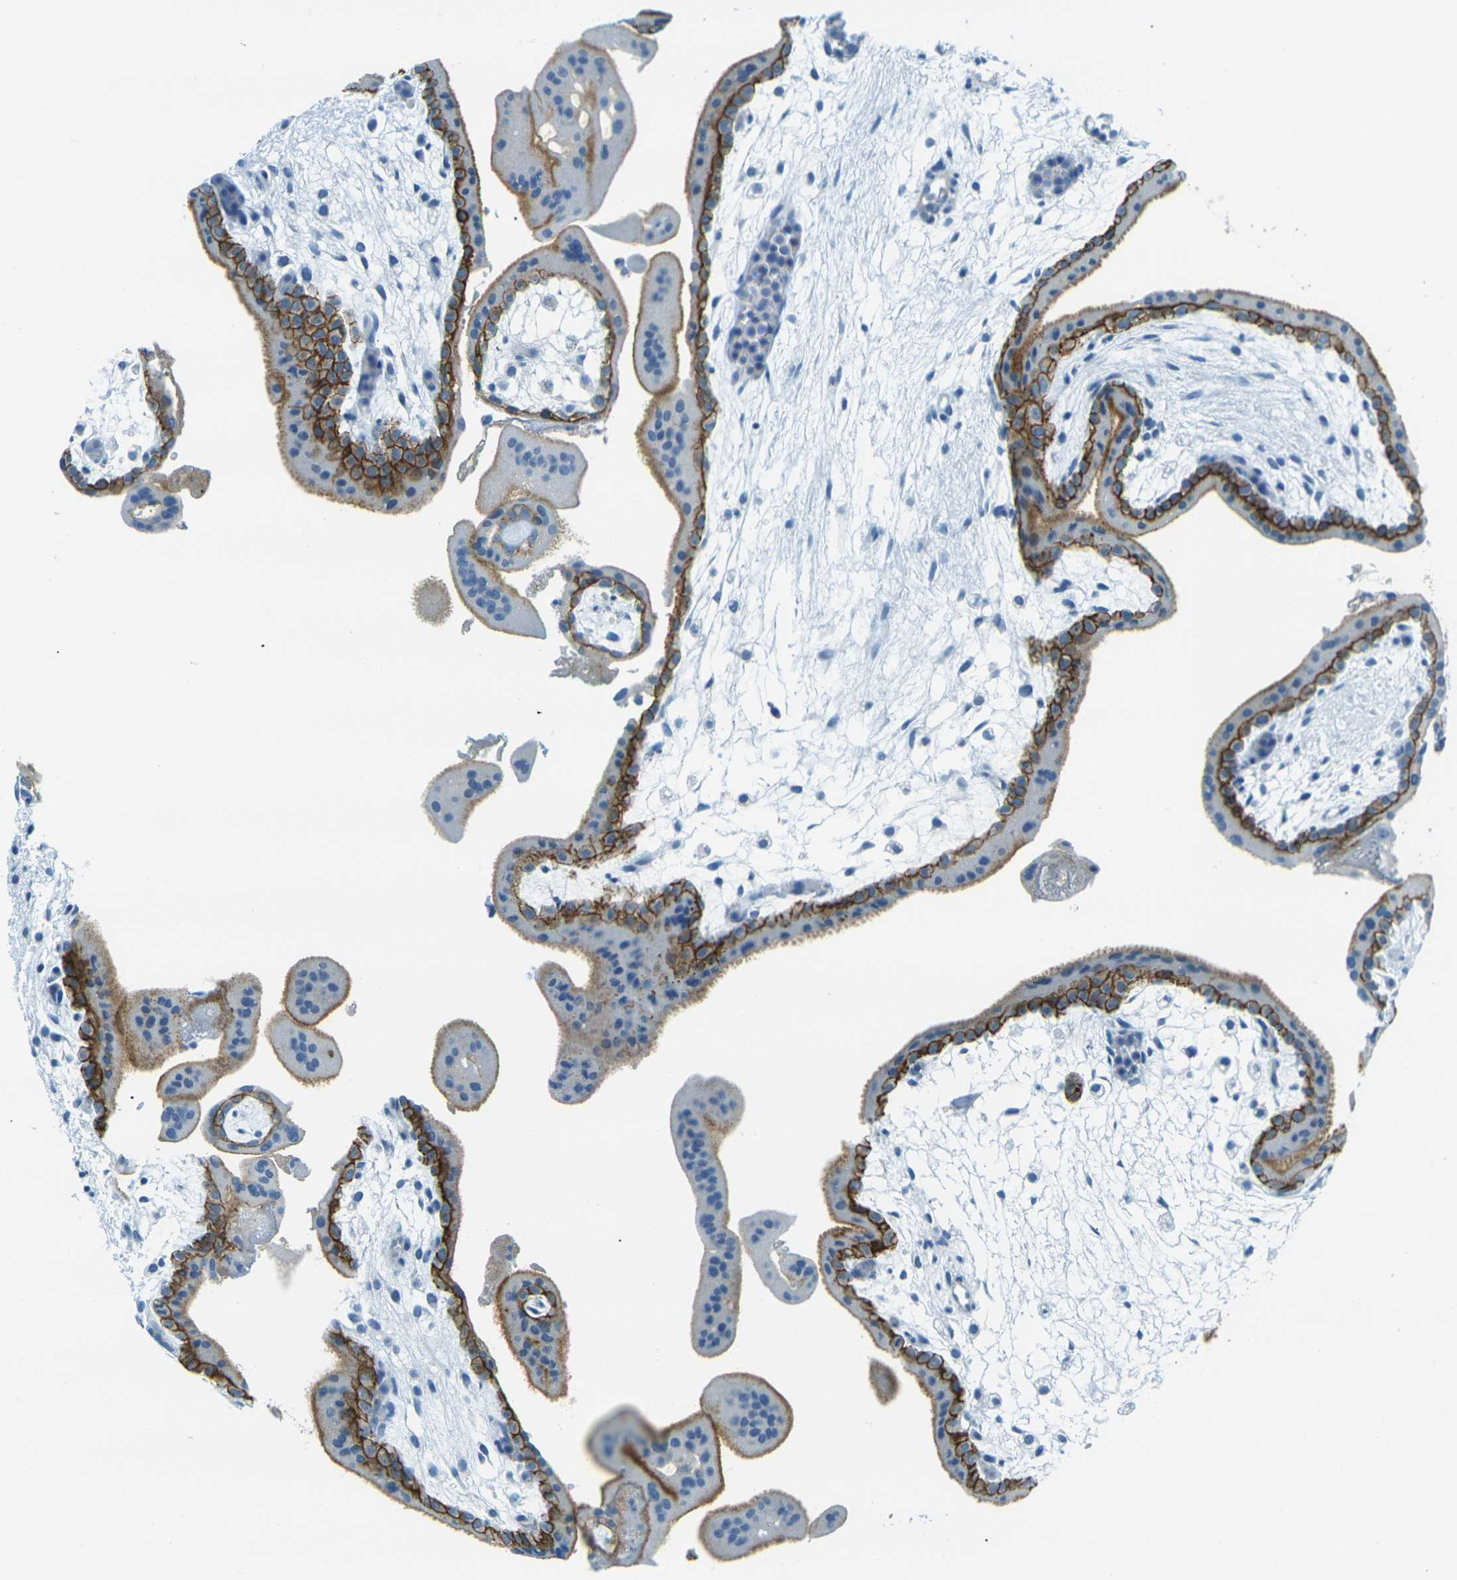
{"staining": {"intensity": "moderate", "quantity": "25%-75%", "location": "cytoplasmic/membranous"}, "tissue": "placenta", "cell_type": "Trophoblastic cells", "image_type": "normal", "snomed": [{"axis": "morphology", "description": "Normal tissue, NOS"}, {"axis": "topography", "description": "Placenta"}], "caption": "Immunohistochemical staining of unremarkable placenta reveals moderate cytoplasmic/membranous protein positivity in about 25%-75% of trophoblastic cells.", "gene": "OCLN", "patient": {"sex": "female", "age": 35}}